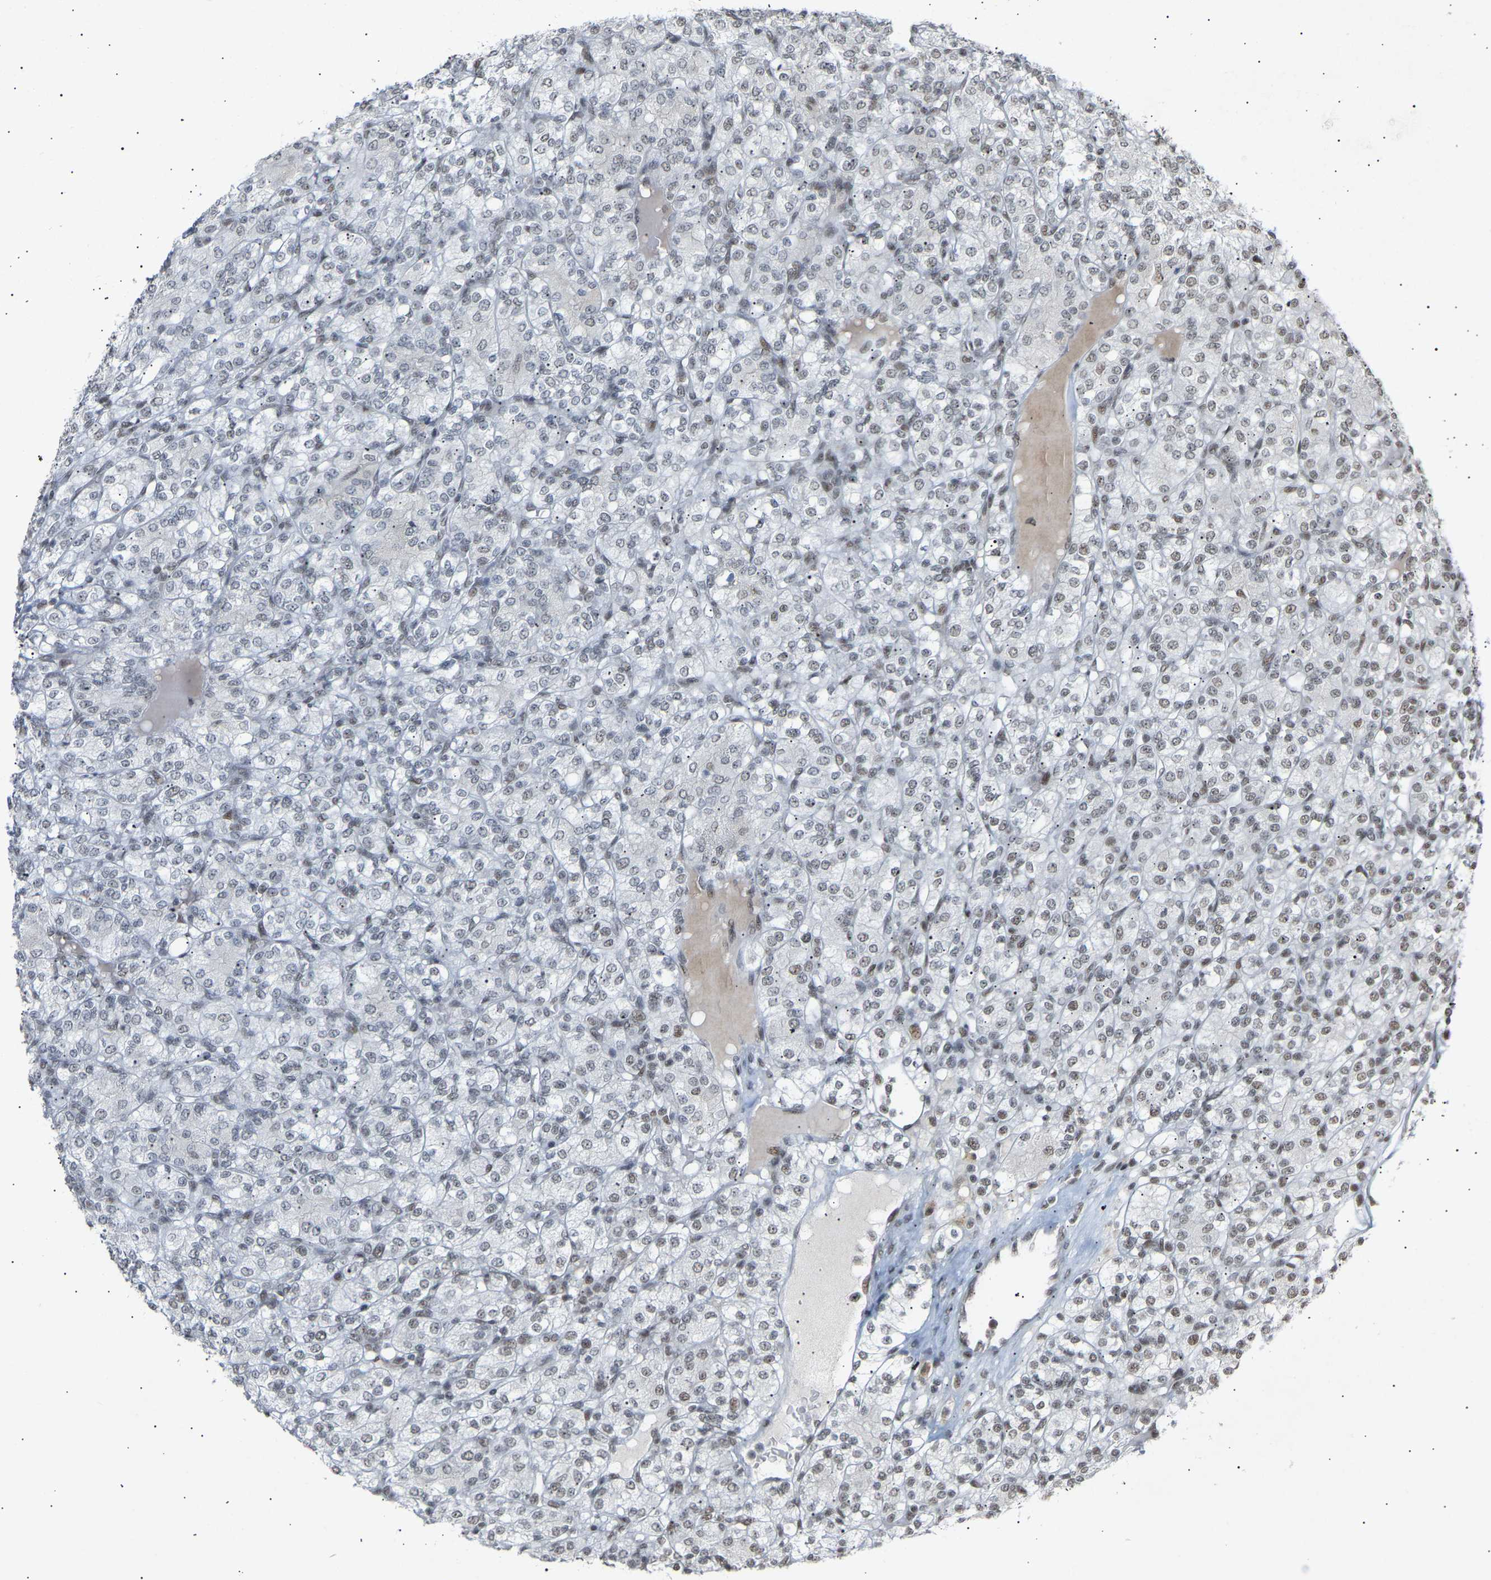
{"staining": {"intensity": "negative", "quantity": "none", "location": "none"}, "tissue": "renal cancer", "cell_type": "Tumor cells", "image_type": "cancer", "snomed": [{"axis": "morphology", "description": "Adenocarcinoma, NOS"}, {"axis": "topography", "description": "Kidney"}], "caption": "High magnification brightfield microscopy of renal cancer stained with DAB (brown) and counterstained with hematoxylin (blue): tumor cells show no significant staining. The staining is performed using DAB brown chromogen with nuclei counter-stained in using hematoxylin.", "gene": "NELFB", "patient": {"sex": "male", "age": 77}}